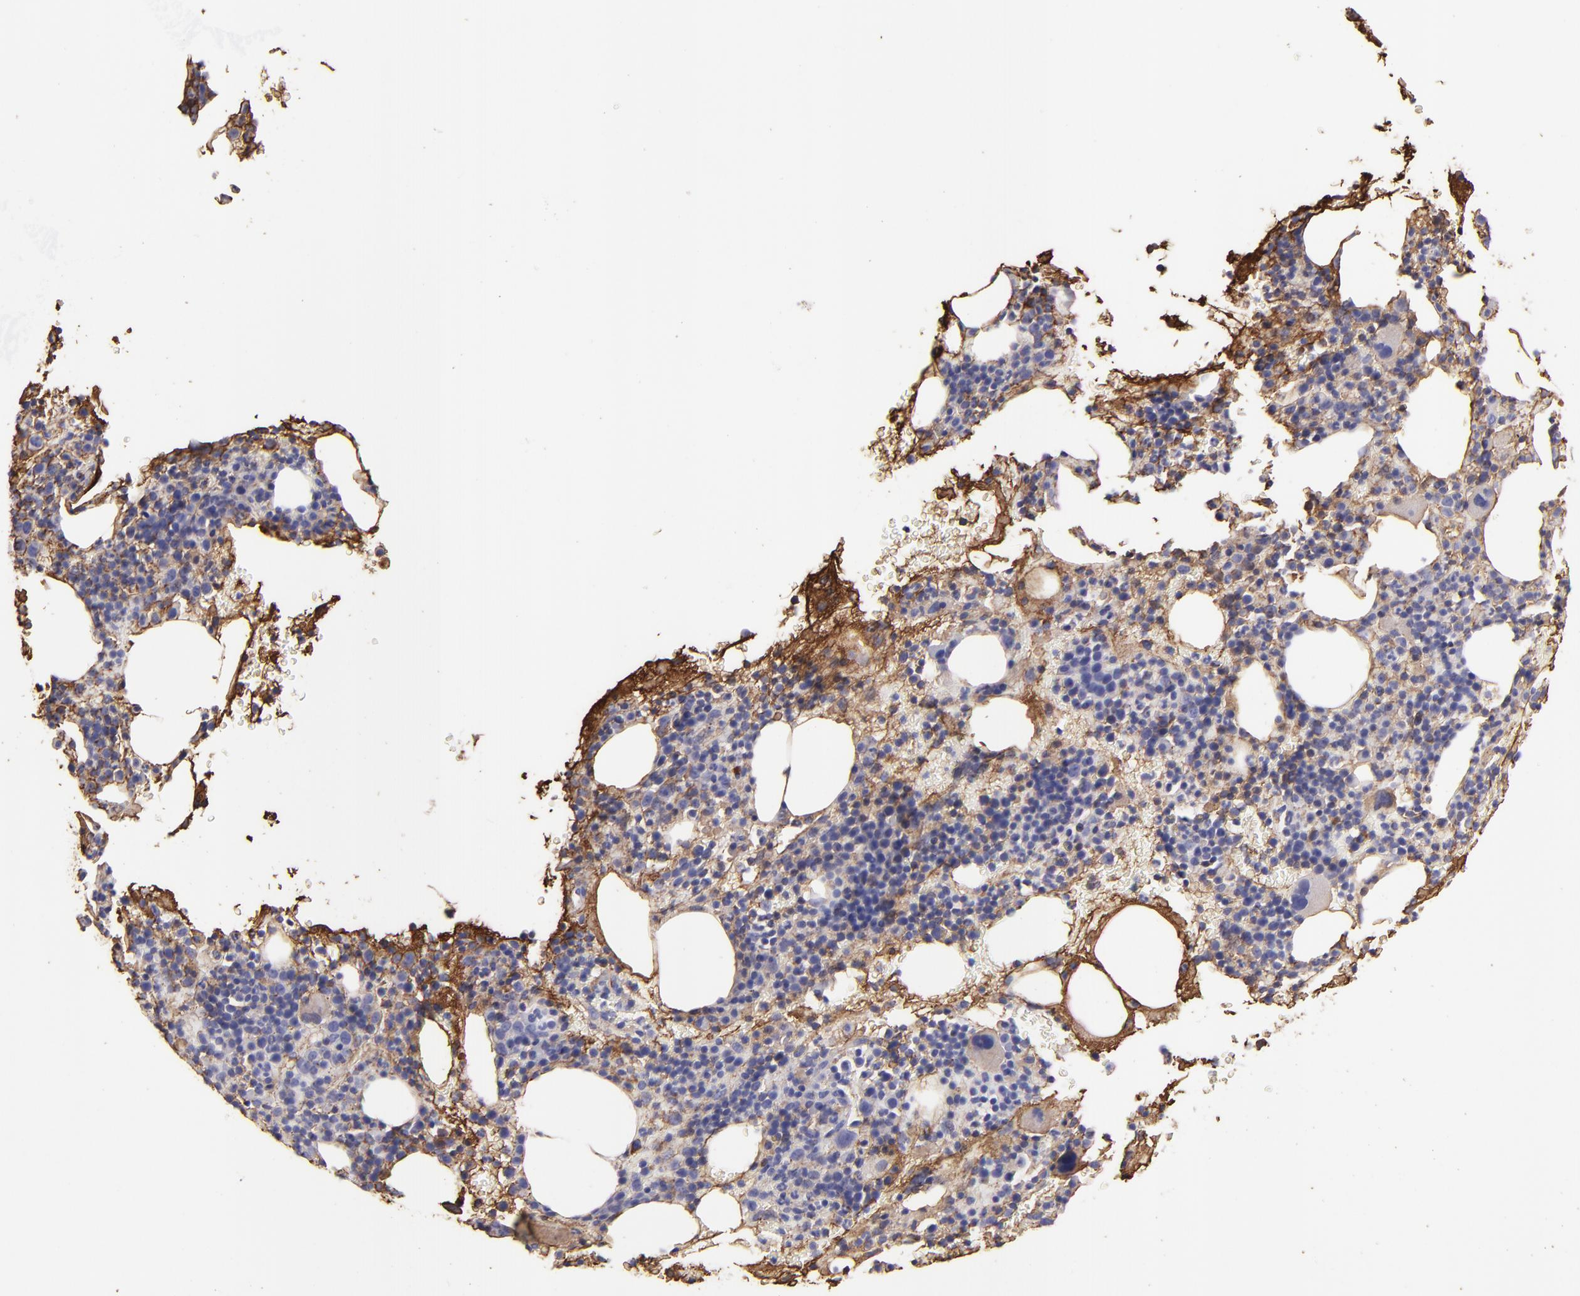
{"staining": {"intensity": "weak", "quantity": "25%-75%", "location": "cytoplasmic/membranous"}, "tissue": "bone marrow", "cell_type": "Hematopoietic cells", "image_type": "normal", "snomed": [{"axis": "morphology", "description": "Normal tissue, NOS"}, {"axis": "topography", "description": "Bone marrow"}], "caption": "This photomicrograph displays unremarkable bone marrow stained with immunohistochemistry (IHC) to label a protein in brown. The cytoplasmic/membranous of hematopoietic cells show weak positivity for the protein. Nuclei are counter-stained blue.", "gene": "FGB", "patient": {"sex": "male", "age": 86}}